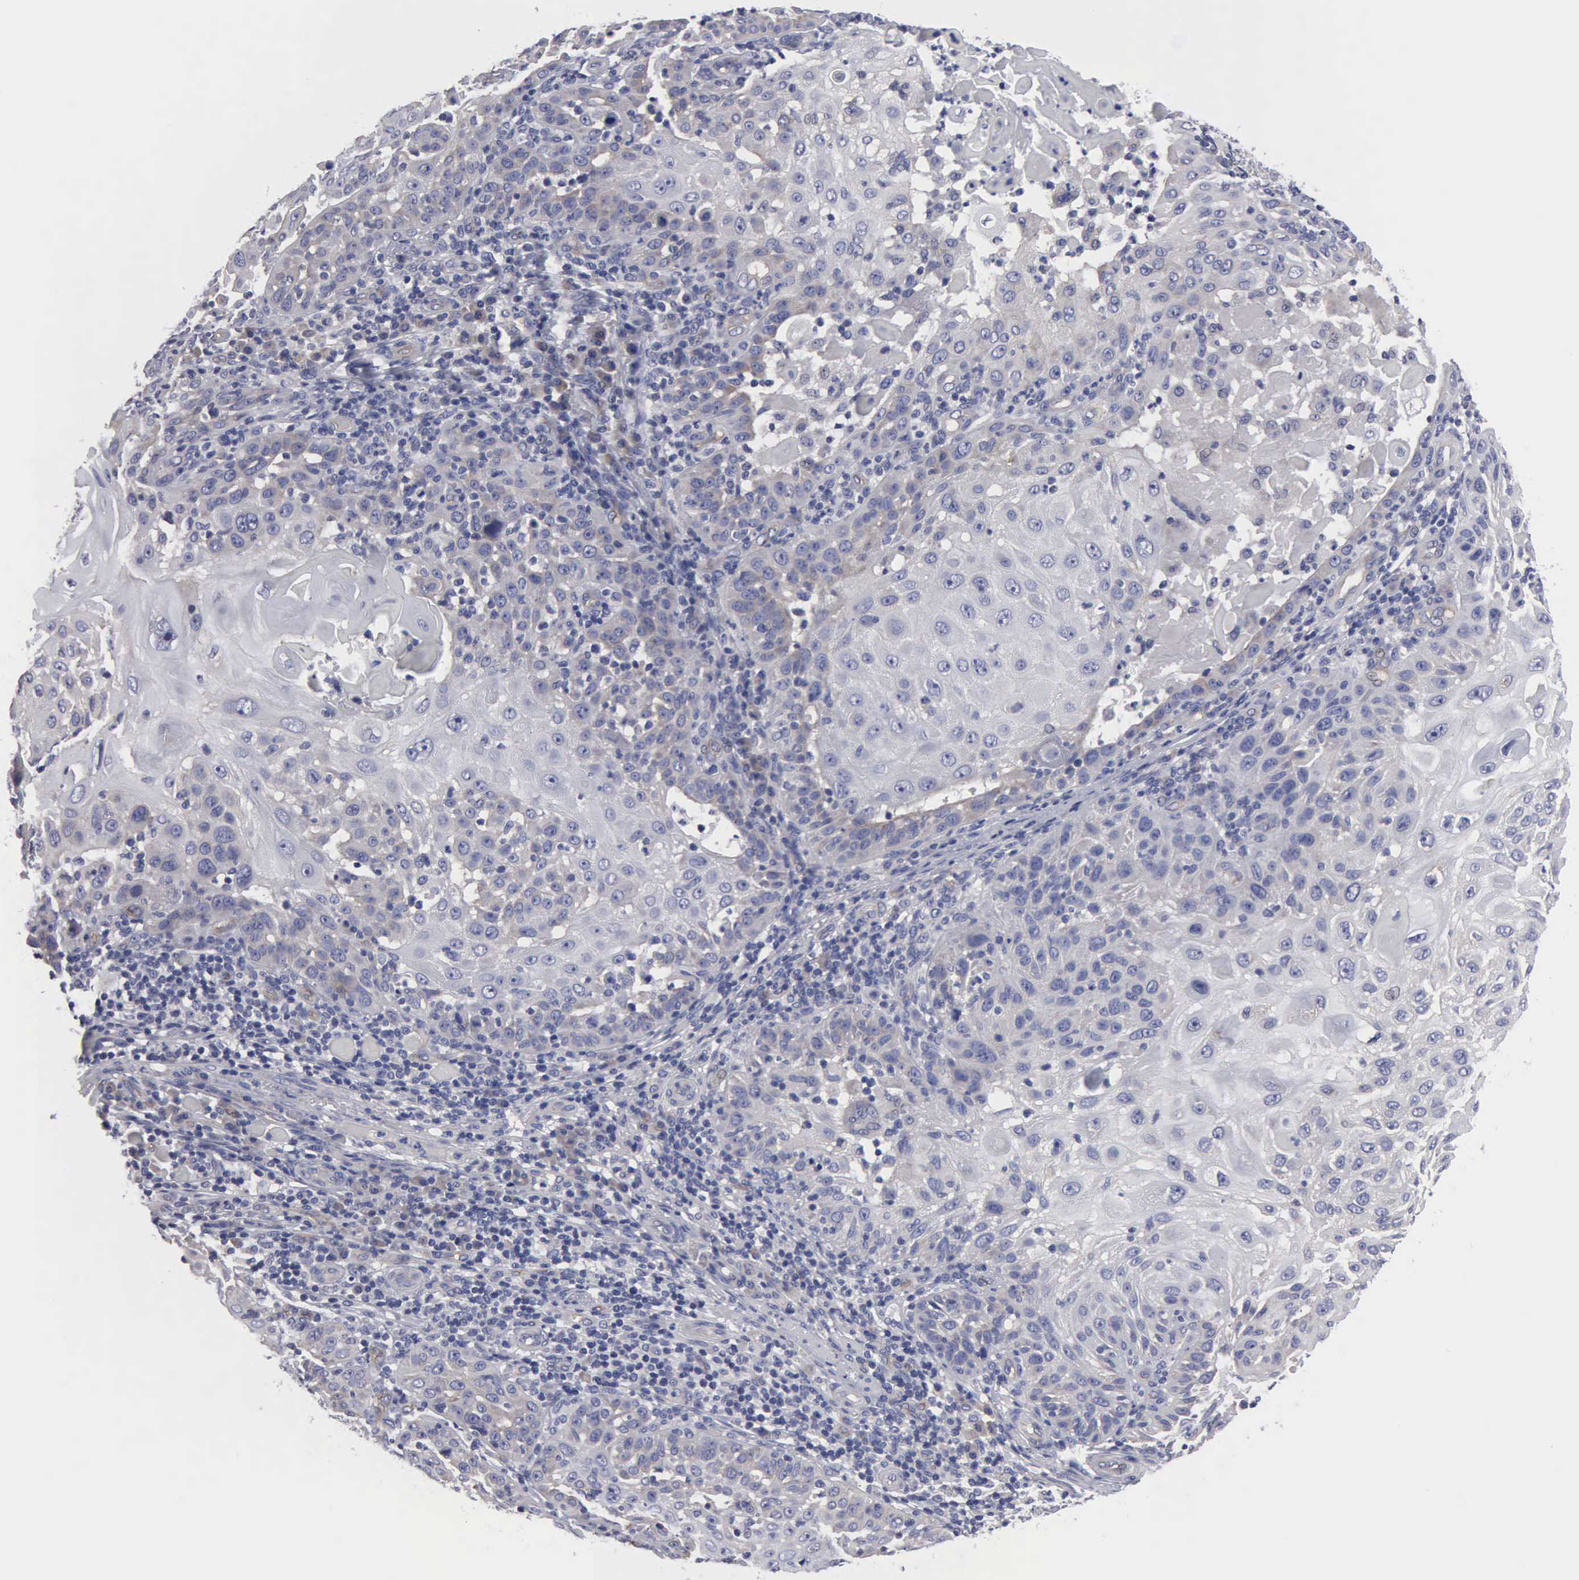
{"staining": {"intensity": "negative", "quantity": "none", "location": "none"}, "tissue": "skin cancer", "cell_type": "Tumor cells", "image_type": "cancer", "snomed": [{"axis": "morphology", "description": "Squamous cell carcinoma, NOS"}, {"axis": "topography", "description": "Skin"}], "caption": "Tumor cells are negative for protein expression in human skin cancer. (DAB IHC with hematoxylin counter stain).", "gene": "RDX", "patient": {"sex": "female", "age": 89}}